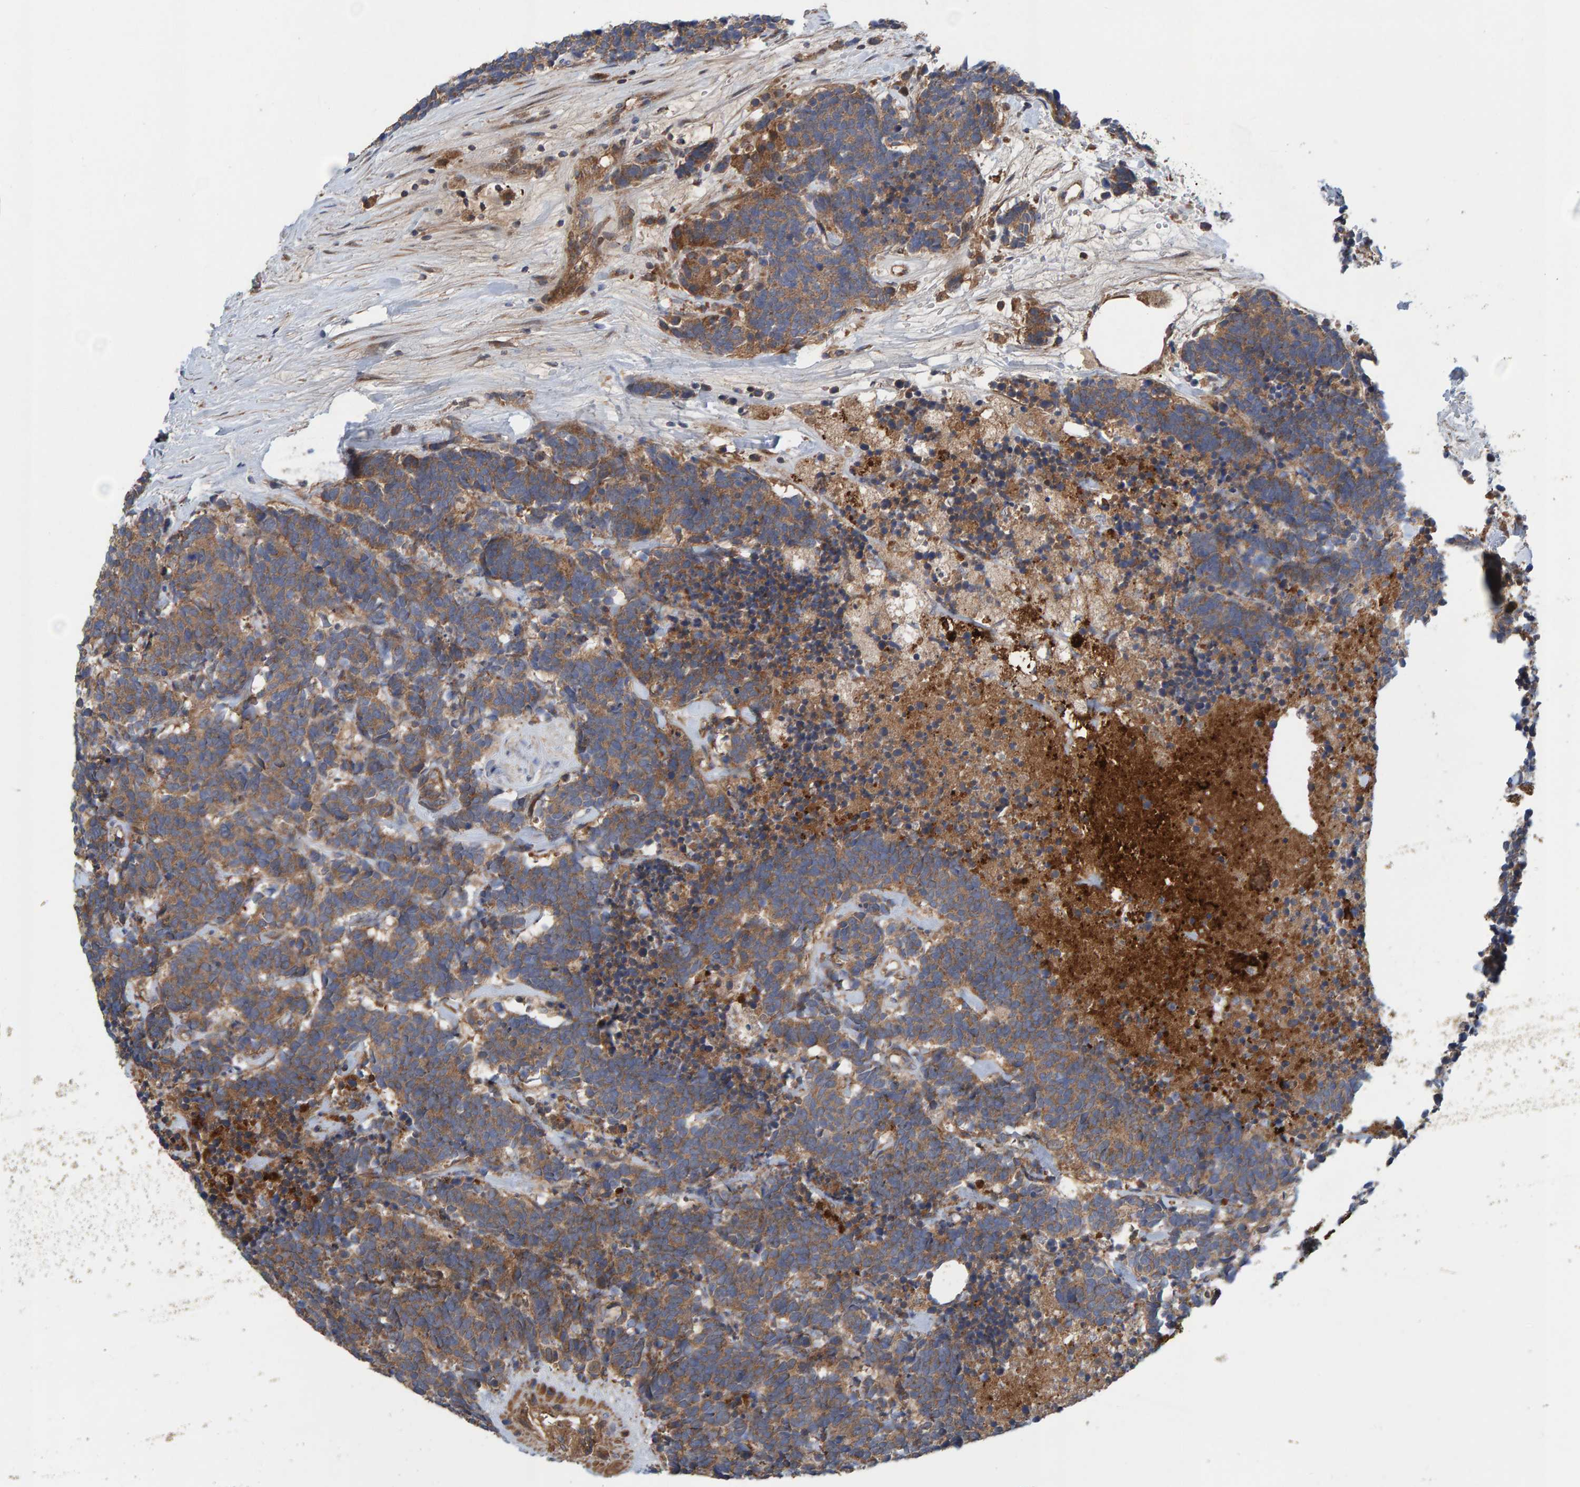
{"staining": {"intensity": "moderate", "quantity": ">75%", "location": "cytoplasmic/membranous"}, "tissue": "carcinoid", "cell_type": "Tumor cells", "image_type": "cancer", "snomed": [{"axis": "morphology", "description": "Carcinoma, NOS"}, {"axis": "morphology", "description": "Carcinoid, malignant, NOS"}, {"axis": "topography", "description": "Urinary bladder"}], "caption": "Brown immunohistochemical staining in human carcinoid demonstrates moderate cytoplasmic/membranous positivity in approximately >75% of tumor cells.", "gene": "KIAA0753", "patient": {"sex": "male", "age": 57}}